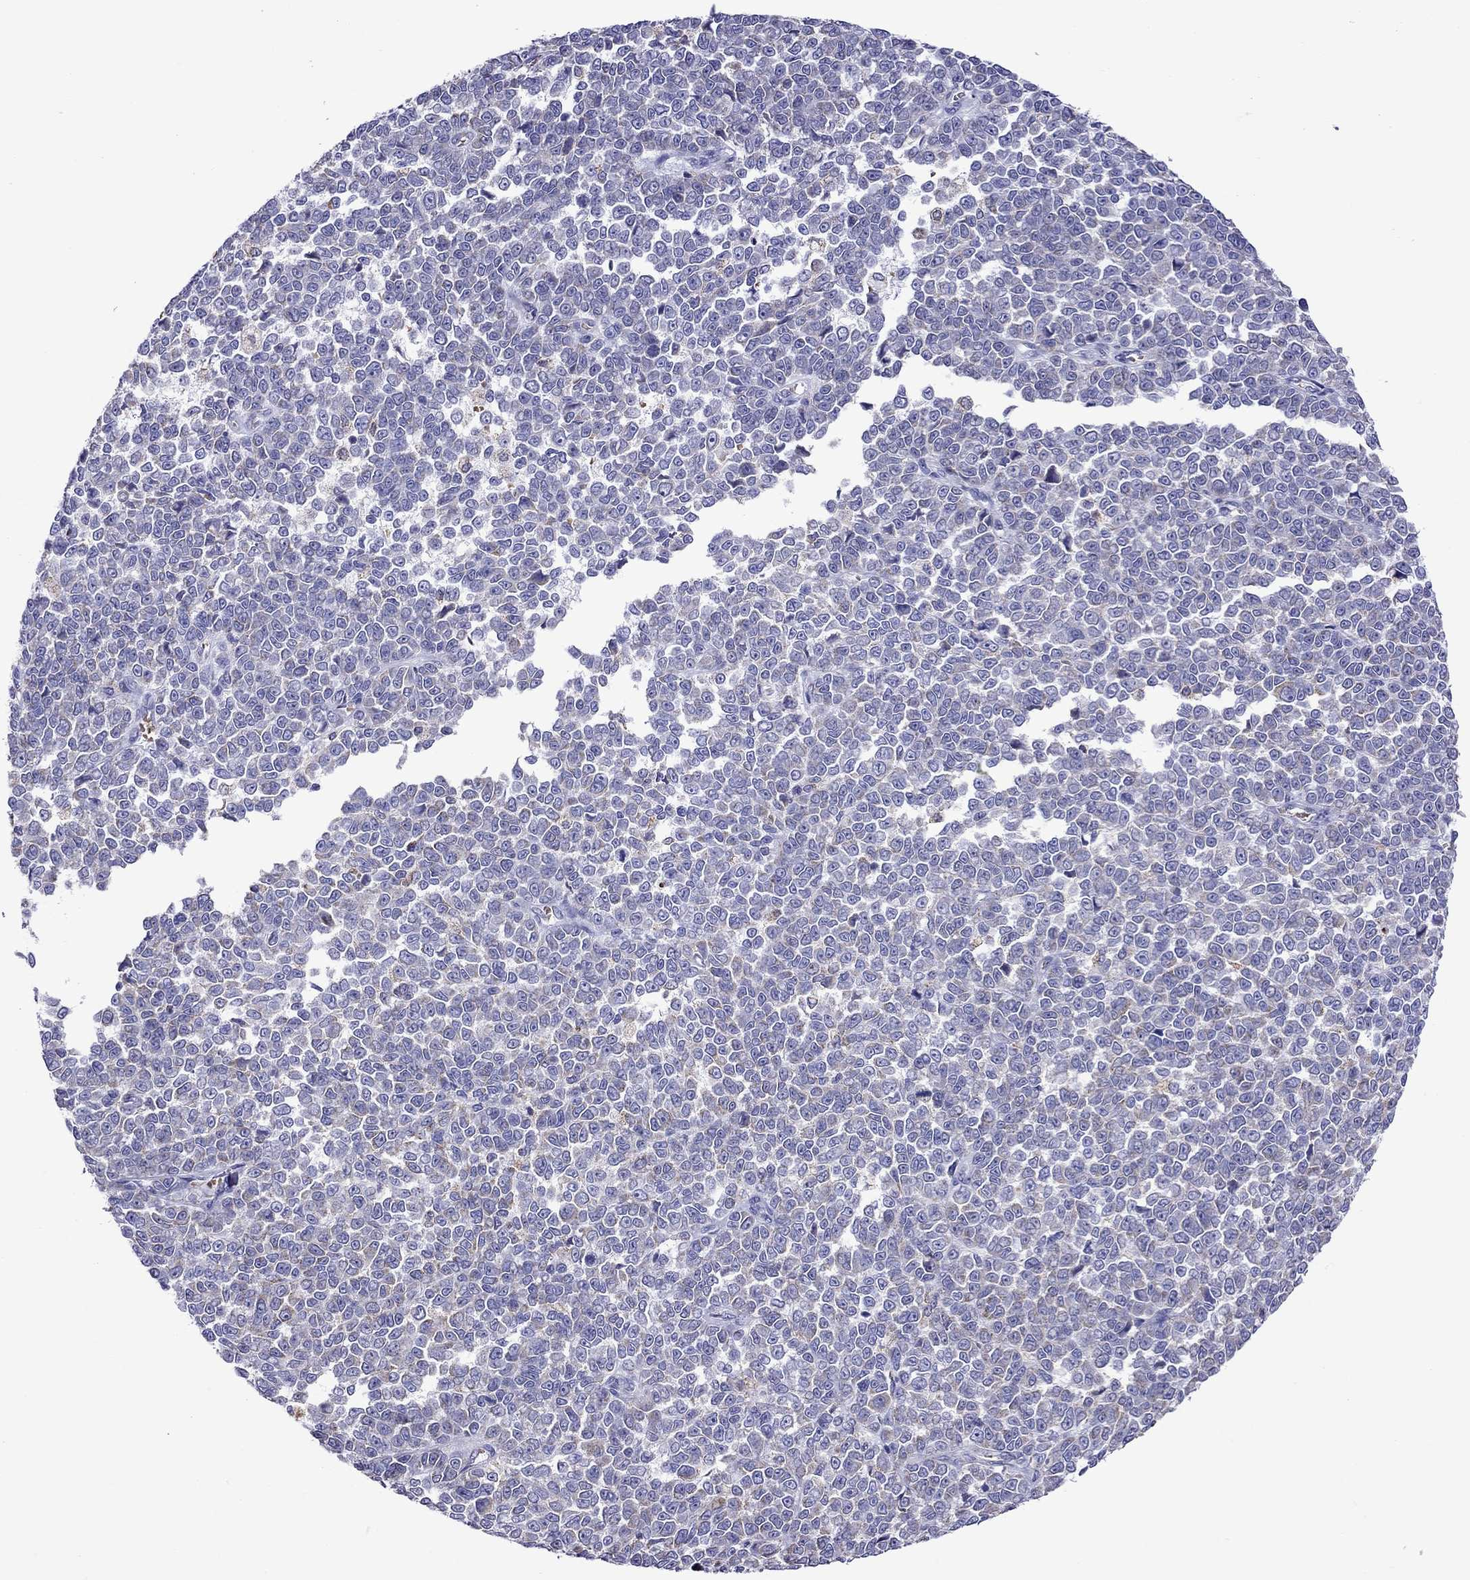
{"staining": {"intensity": "weak", "quantity": "<25%", "location": "cytoplasmic/membranous"}, "tissue": "melanoma", "cell_type": "Tumor cells", "image_type": "cancer", "snomed": [{"axis": "morphology", "description": "Malignant melanoma, NOS"}, {"axis": "topography", "description": "Skin"}], "caption": "A micrograph of human melanoma is negative for staining in tumor cells. The staining was performed using DAB (3,3'-diaminobenzidine) to visualize the protein expression in brown, while the nuclei were stained in blue with hematoxylin (Magnification: 20x).", "gene": "SCG2", "patient": {"sex": "female", "age": 95}}